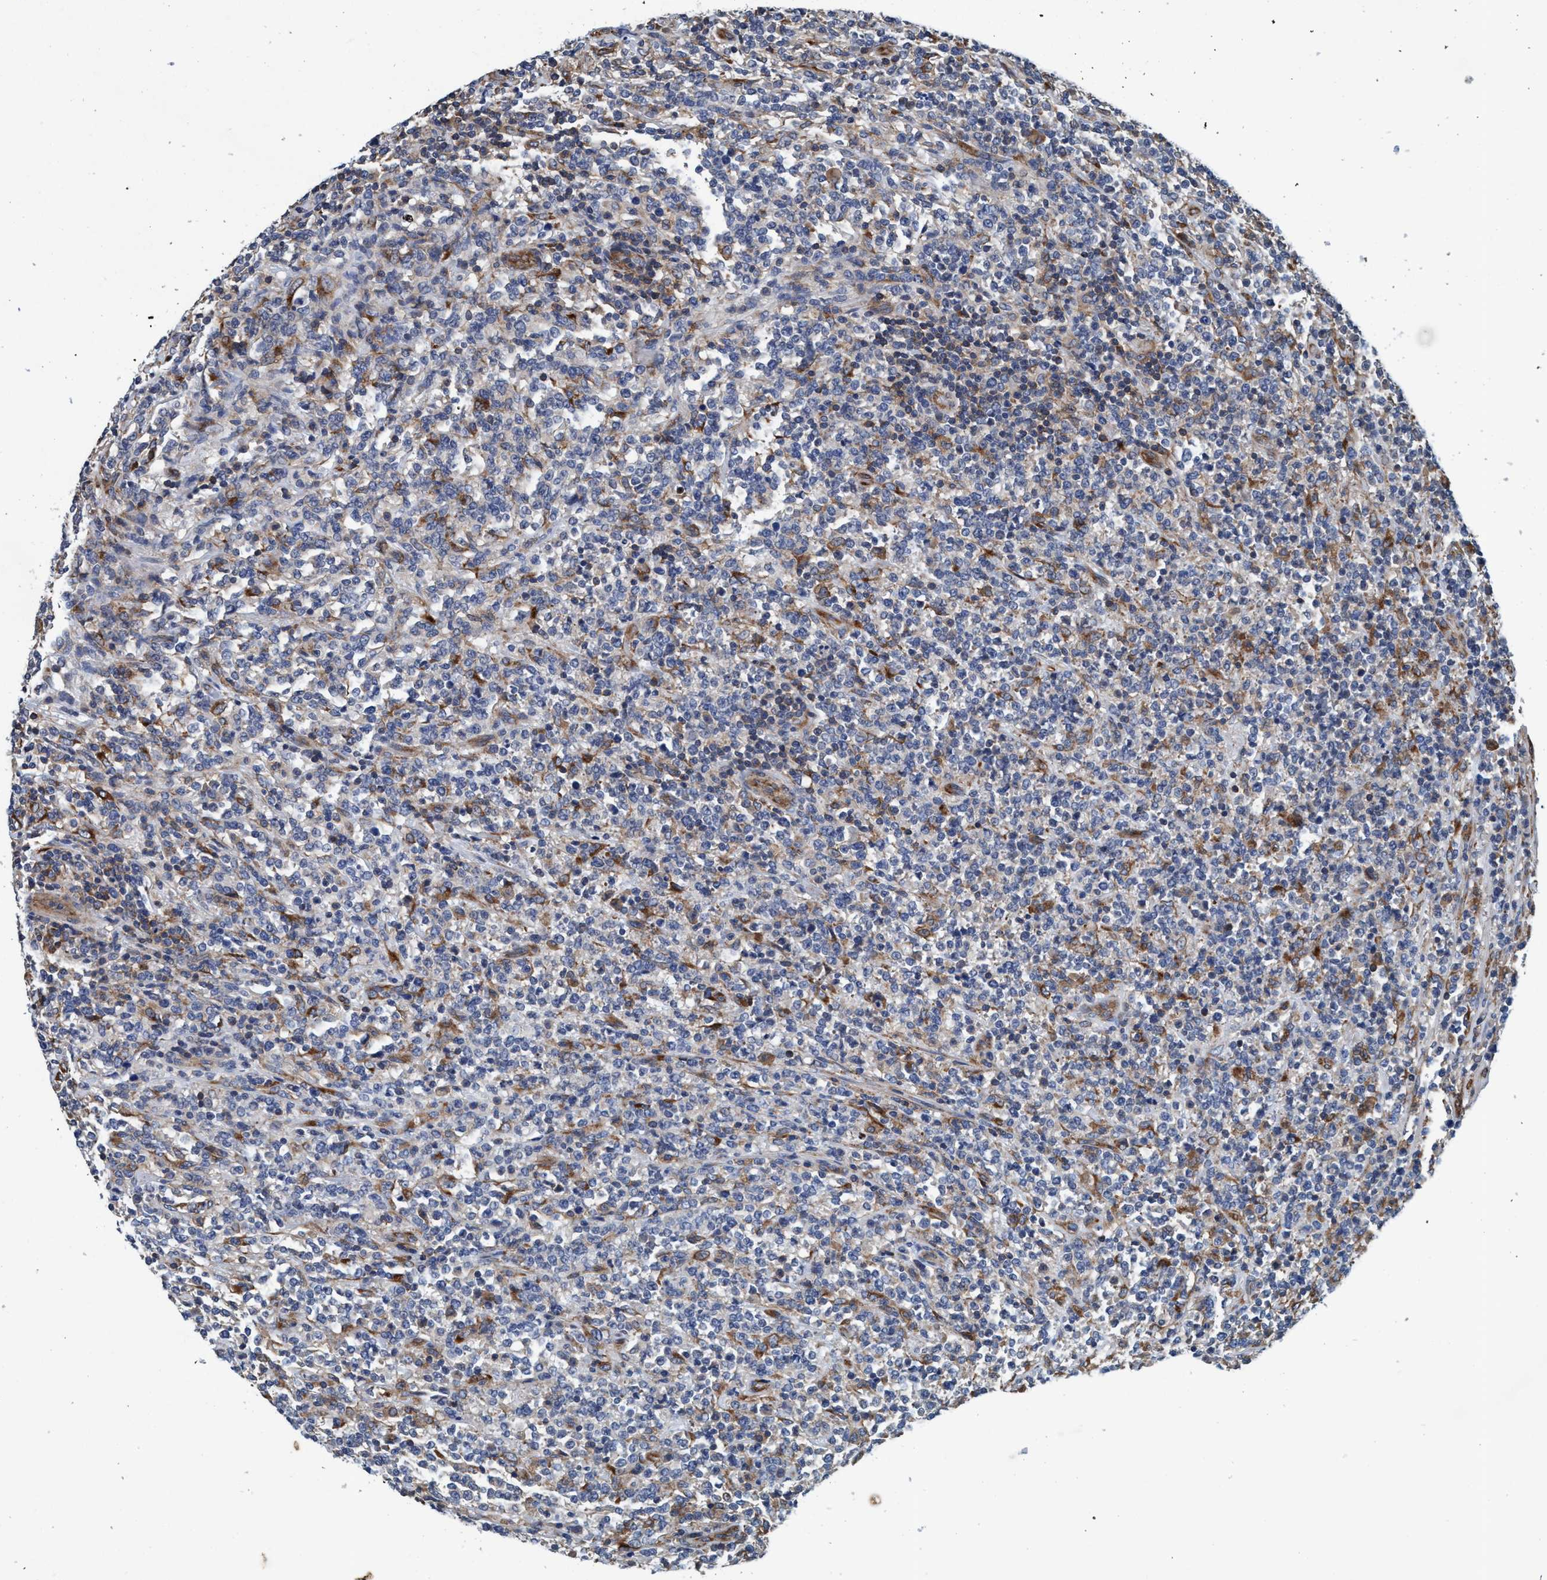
{"staining": {"intensity": "weak", "quantity": ">75%", "location": "cytoplasmic/membranous"}, "tissue": "lymphoma", "cell_type": "Tumor cells", "image_type": "cancer", "snomed": [{"axis": "morphology", "description": "Malignant lymphoma, non-Hodgkin's type, High grade"}, {"axis": "topography", "description": "Soft tissue"}], "caption": "Immunohistochemical staining of human lymphoma exhibits low levels of weak cytoplasmic/membranous protein positivity in approximately >75% of tumor cells.", "gene": "ENDOG", "patient": {"sex": "male", "age": 18}}